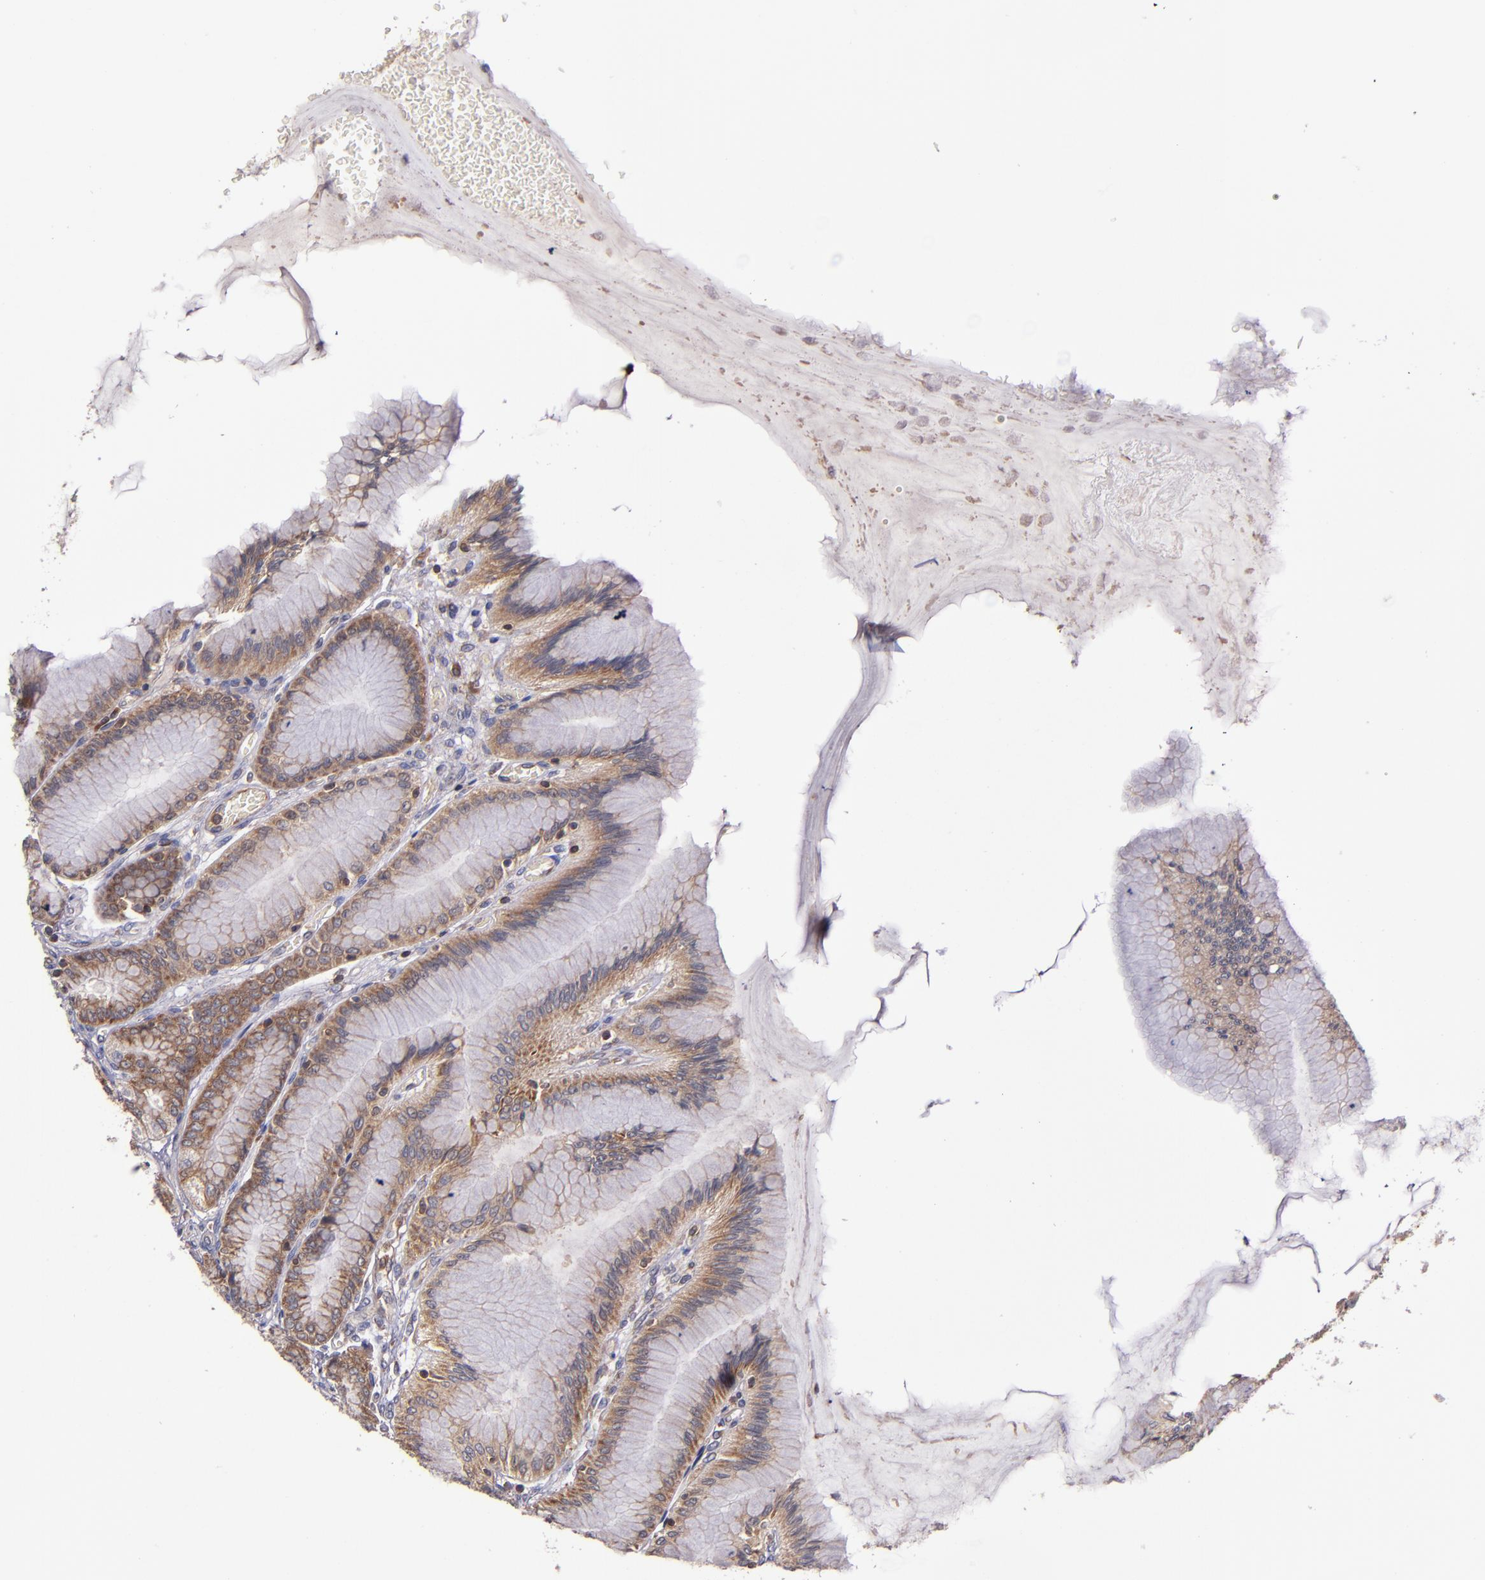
{"staining": {"intensity": "strong", "quantity": ">75%", "location": "cytoplasmic/membranous"}, "tissue": "stomach", "cell_type": "Glandular cells", "image_type": "normal", "snomed": [{"axis": "morphology", "description": "Normal tissue, NOS"}, {"axis": "morphology", "description": "Adenocarcinoma, NOS"}, {"axis": "topography", "description": "Stomach"}, {"axis": "topography", "description": "Stomach, lower"}], "caption": "Protein staining of normal stomach shows strong cytoplasmic/membranous staining in about >75% of glandular cells.", "gene": "EIF4ENIF1", "patient": {"sex": "female", "age": 65}}